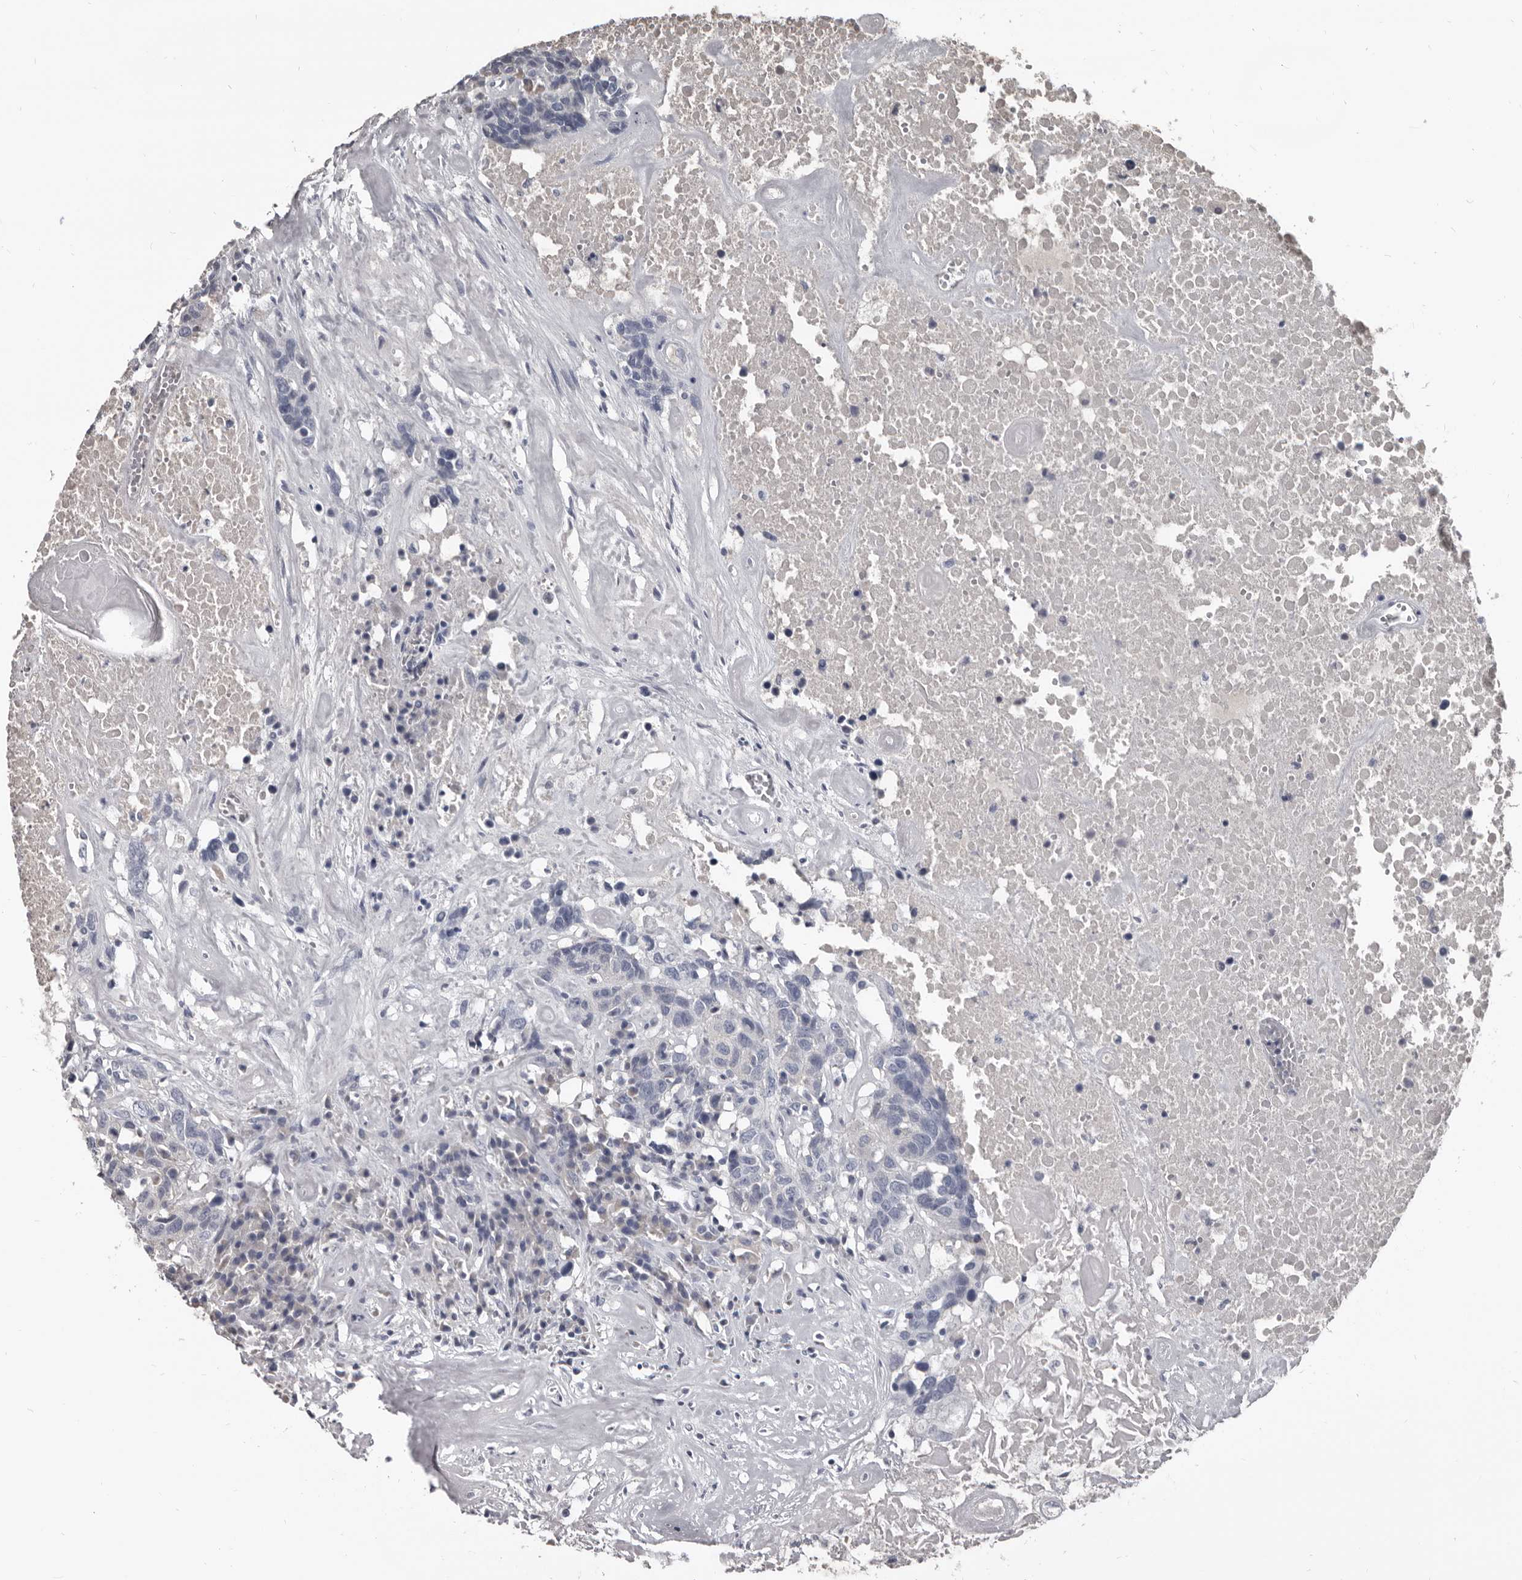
{"staining": {"intensity": "negative", "quantity": "none", "location": "none"}, "tissue": "head and neck cancer", "cell_type": "Tumor cells", "image_type": "cancer", "snomed": [{"axis": "morphology", "description": "Squamous cell carcinoma, NOS"}, {"axis": "topography", "description": "Head-Neck"}], "caption": "IHC image of head and neck cancer stained for a protein (brown), which exhibits no positivity in tumor cells.", "gene": "GREB1", "patient": {"sex": "male", "age": 66}}